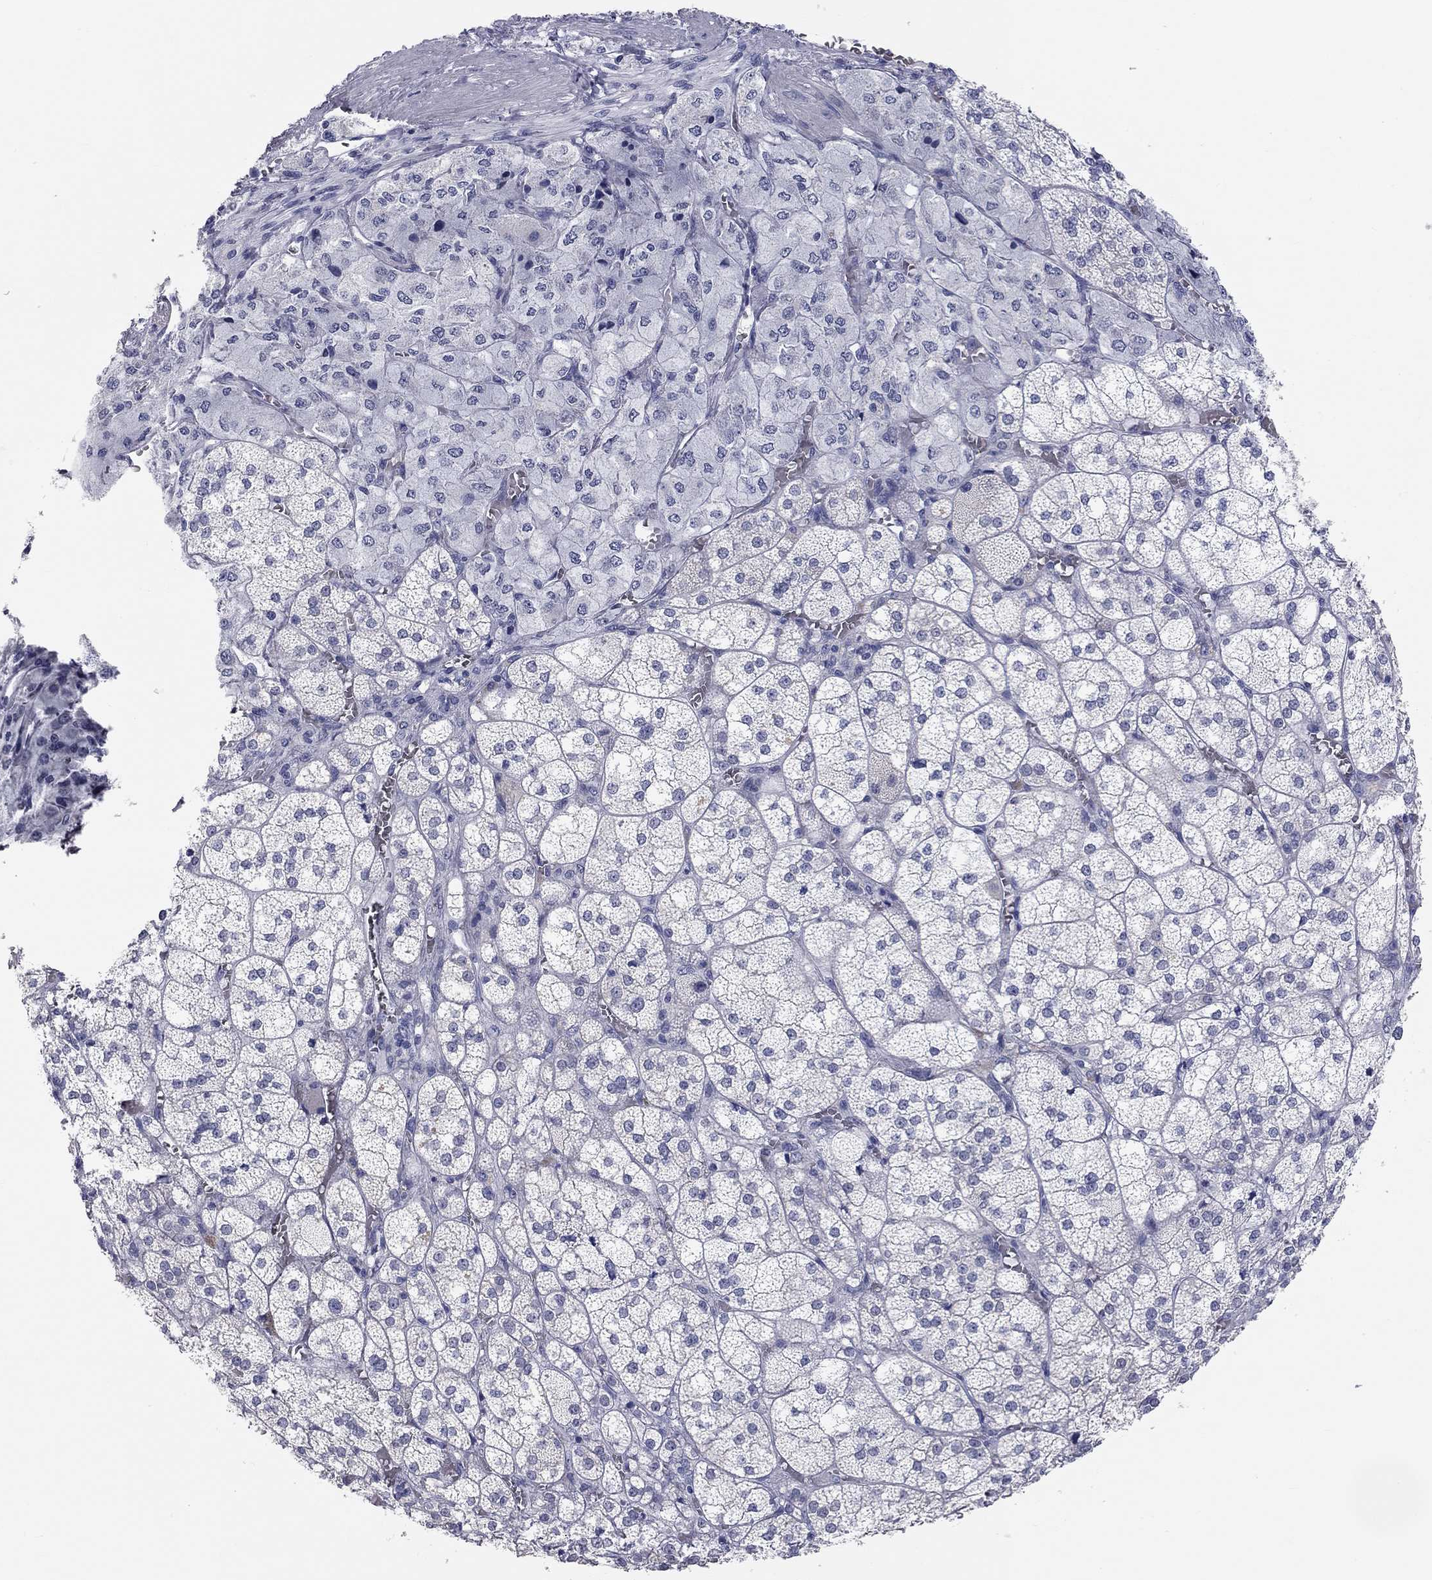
{"staining": {"intensity": "negative", "quantity": "none", "location": "none"}, "tissue": "adrenal gland", "cell_type": "Glandular cells", "image_type": "normal", "snomed": [{"axis": "morphology", "description": "Normal tissue, NOS"}, {"axis": "topography", "description": "Adrenal gland"}], "caption": "Glandular cells are negative for protein expression in normal human adrenal gland.", "gene": "AK8", "patient": {"sex": "female", "age": 60}}